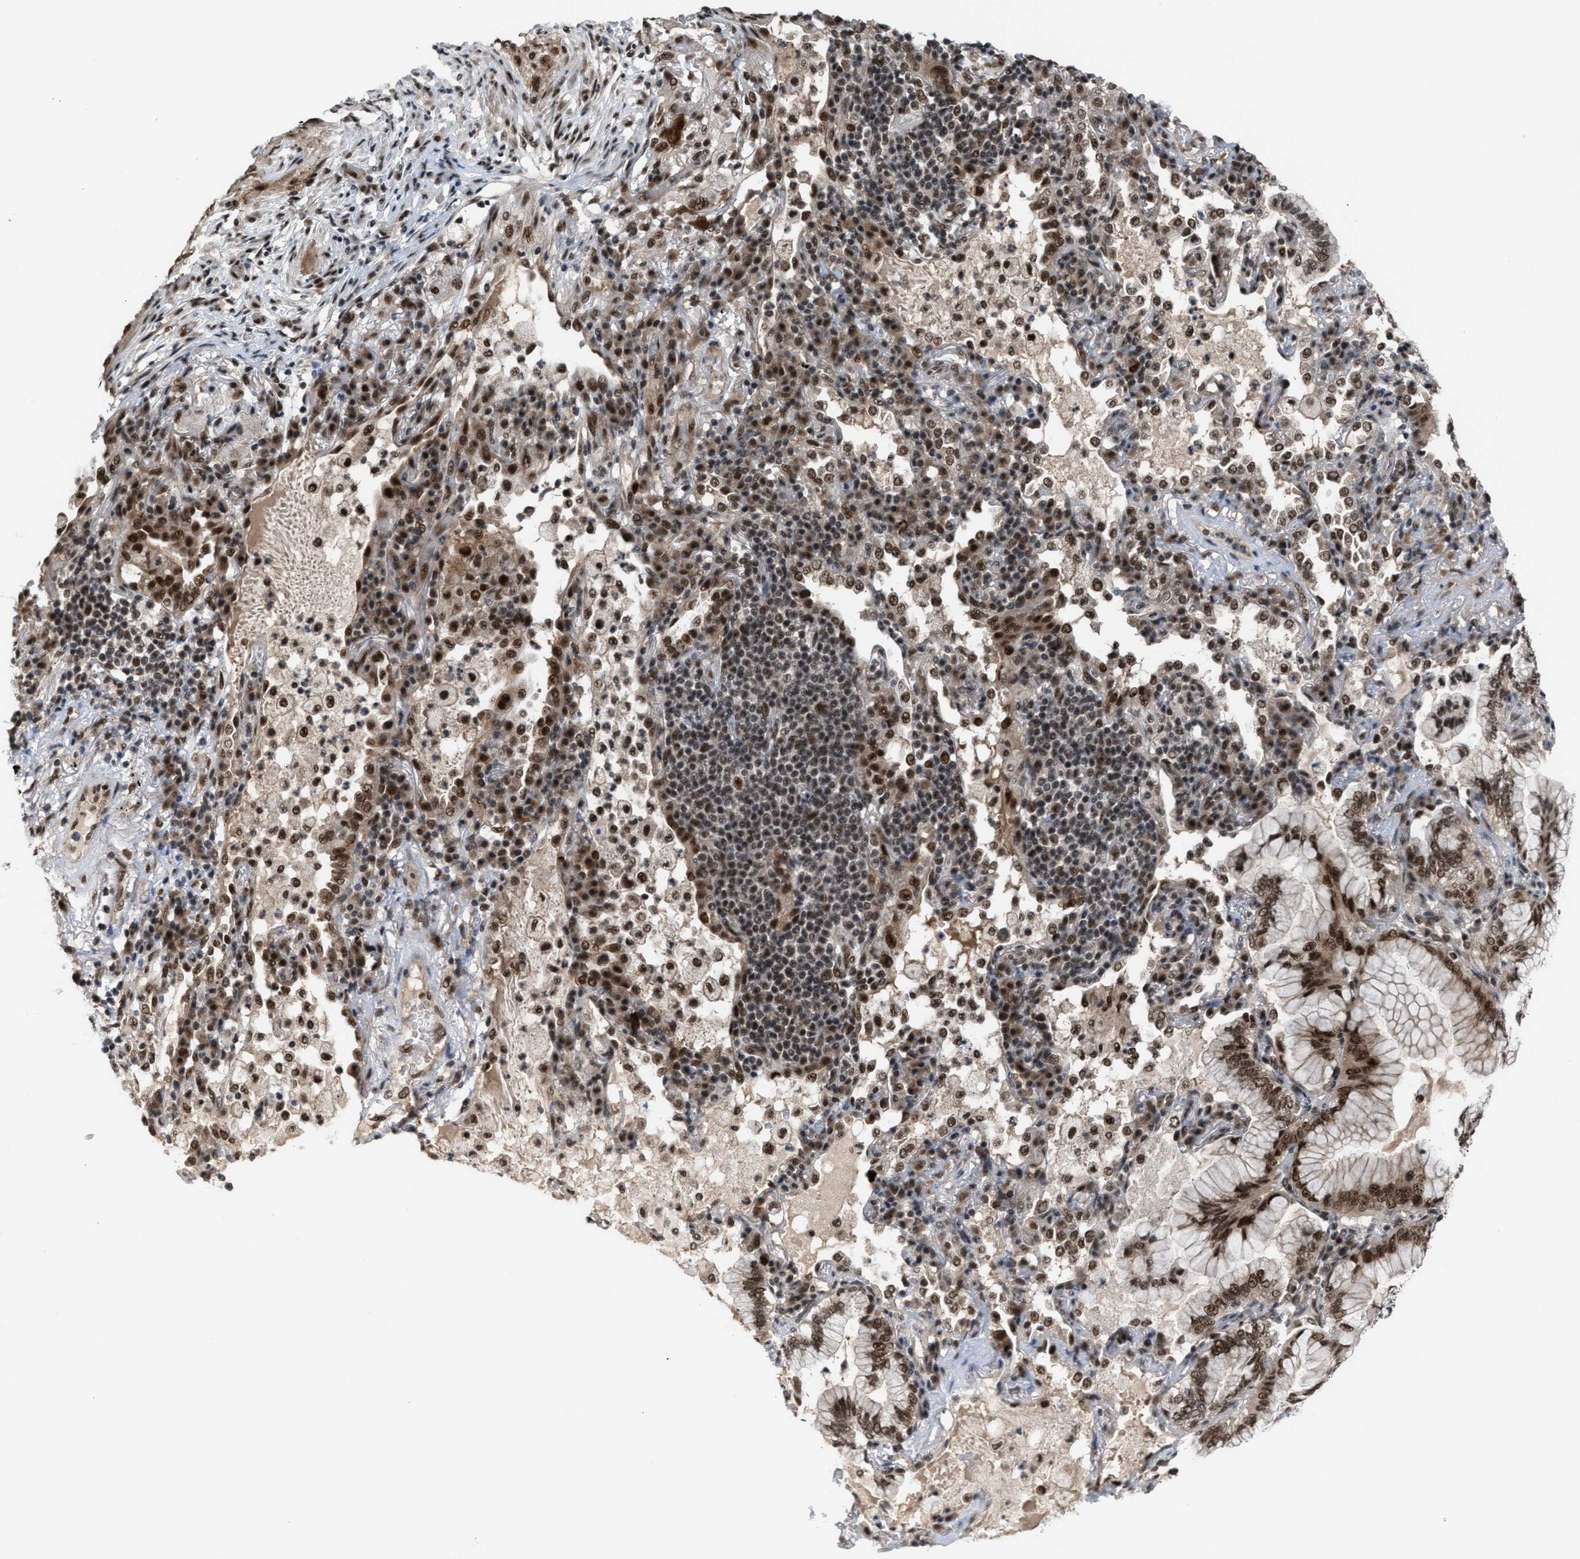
{"staining": {"intensity": "moderate", "quantity": ">75%", "location": "cytoplasmic/membranous,nuclear"}, "tissue": "lung cancer", "cell_type": "Tumor cells", "image_type": "cancer", "snomed": [{"axis": "morphology", "description": "Adenocarcinoma, NOS"}, {"axis": "topography", "description": "Lung"}], "caption": "Moderate cytoplasmic/membranous and nuclear staining for a protein is seen in about >75% of tumor cells of adenocarcinoma (lung) using immunohistochemistry (IHC).", "gene": "PRPF4", "patient": {"sex": "female", "age": 70}}